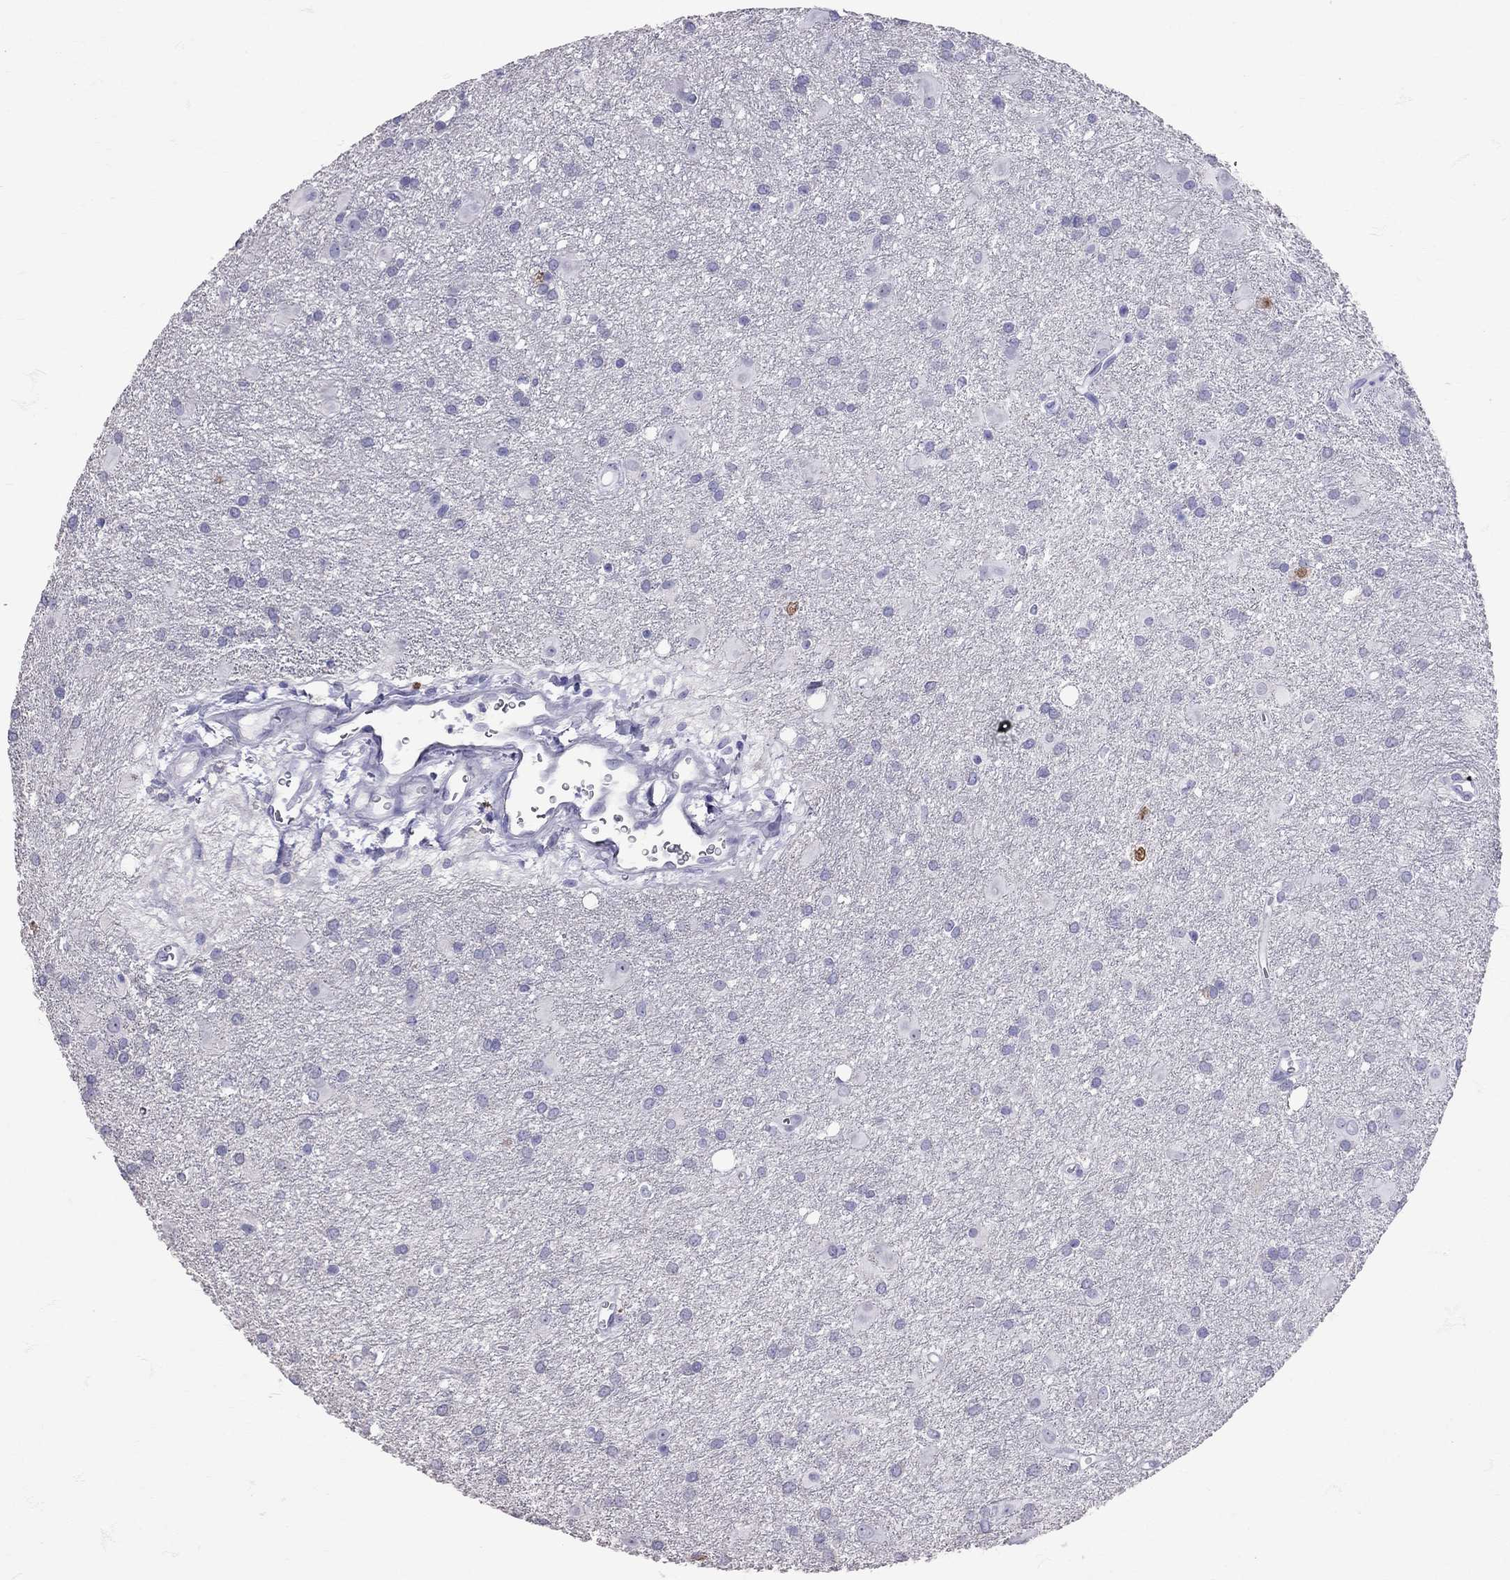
{"staining": {"intensity": "negative", "quantity": "none", "location": "none"}, "tissue": "glioma", "cell_type": "Tumor cells", "image_type": "cancer", "snomed": [{"axis": "morphology", "description": "Glioma, malignant, Low grade"}, {"axis": "topography", "description": "Brain"}], "caption": "Glioma stained for a protein using immunohistochemistry exhibits no positivity tumor cells.", "gene": "TBR1", "patient": {"sex": "male", "age": 58}}